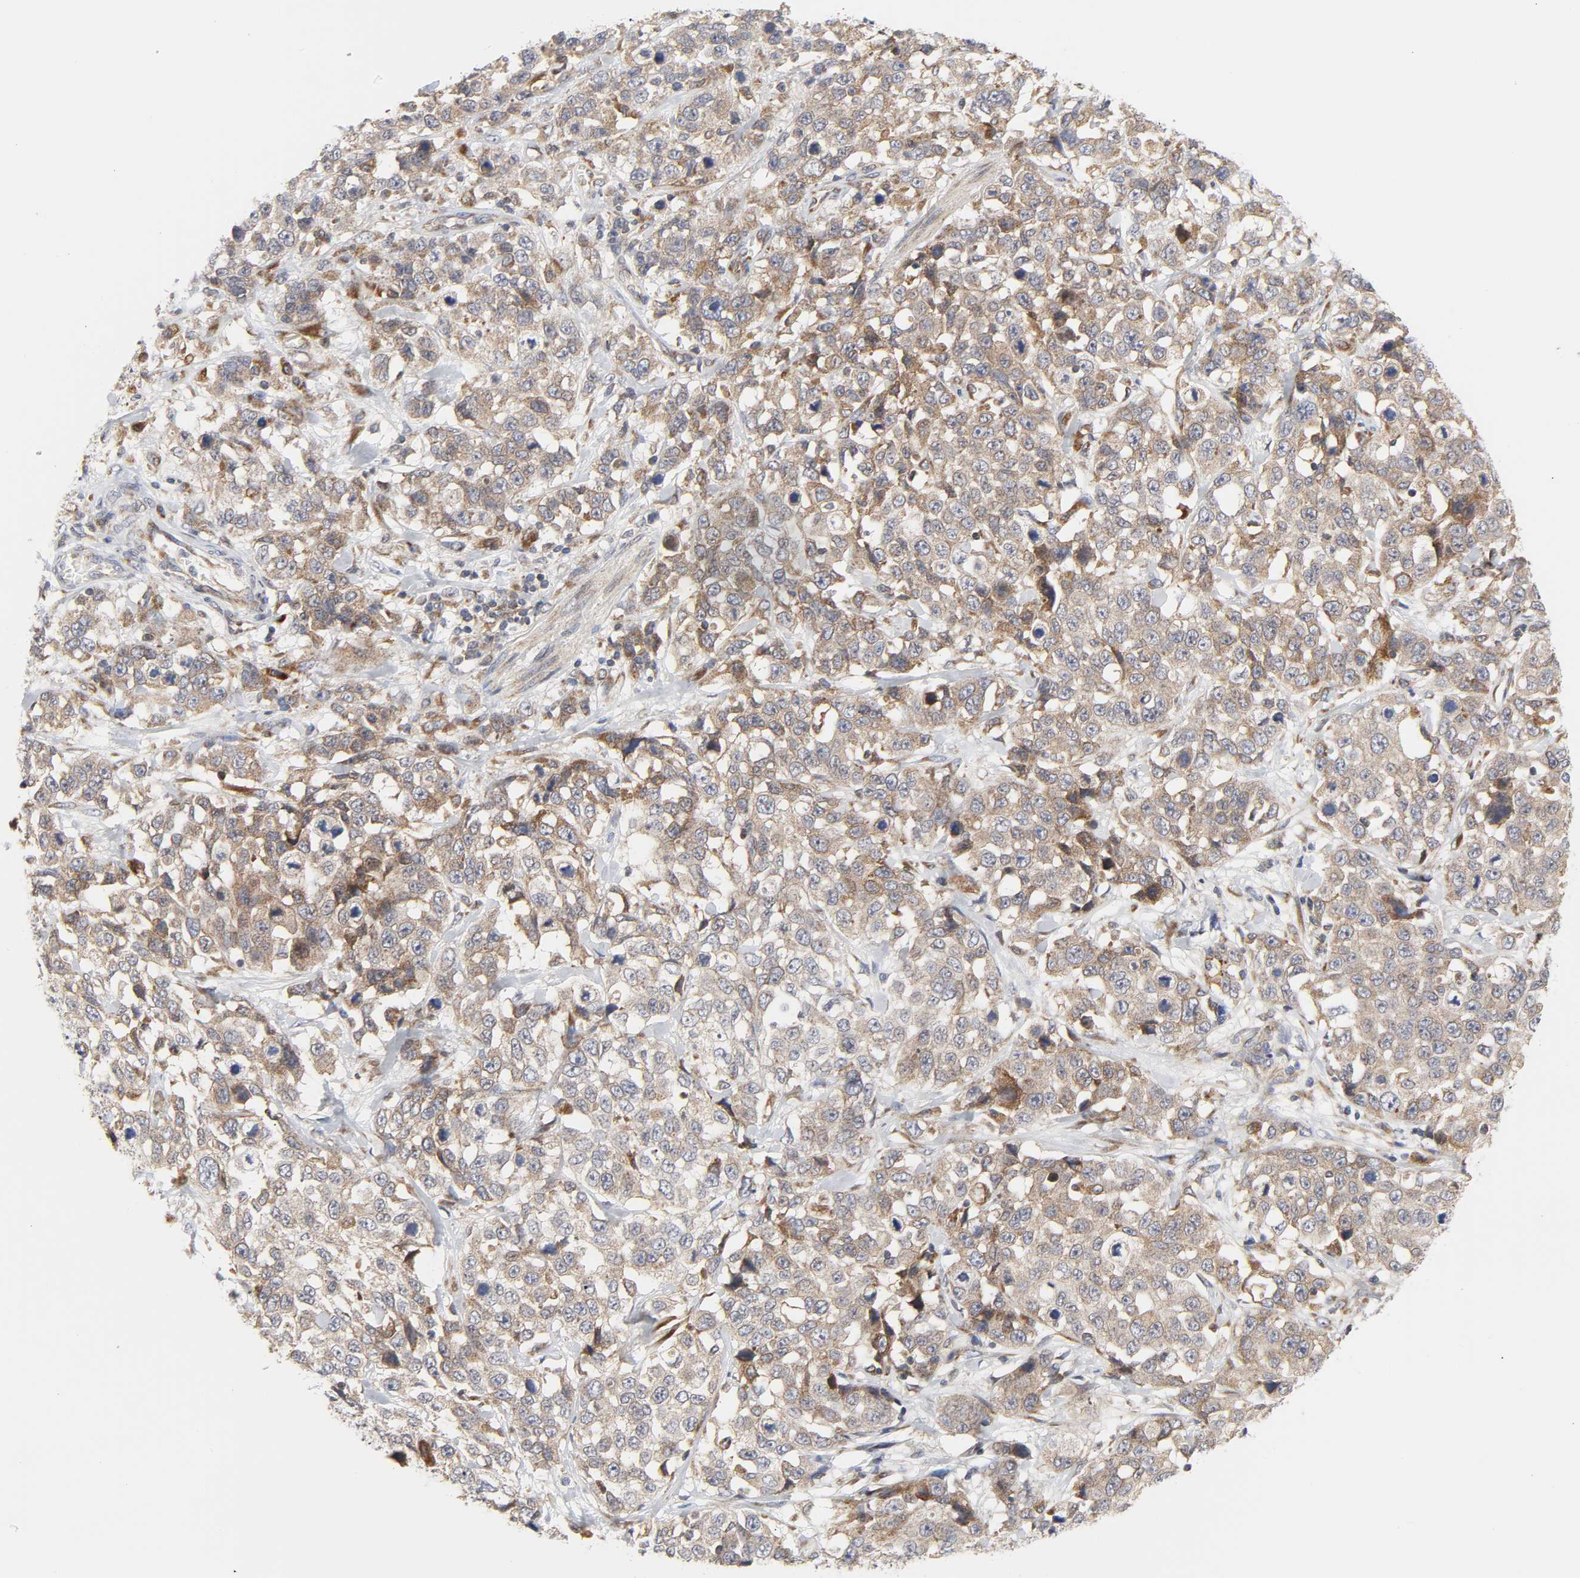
{"staining": {"intensity": "moderate", "quantity": ">75%", "location": "cytoplasmic/membranous"}, "tissue": "stomach cancer", "cell_type": "Tumor cells", "image_type": "cancer", "snomed": [{"axis": "morphology", "description": "Normal tissue, NOS"}, {"axis": "morphology", "description": "Adenocarcinoma, NOS"}, {"axis": "topography", "description": "Stomach"}], "caption": "Brown immunohistochemical staining in human adenocarcinoma (stomach) demonstrates moderate cytoplasmic/membranous expression in approximately >75% of tumor cells. (IHC, brightfield microscopy, high magnification).", "gene": "BAX", "patient": {"sex": "male", "age": 48}}